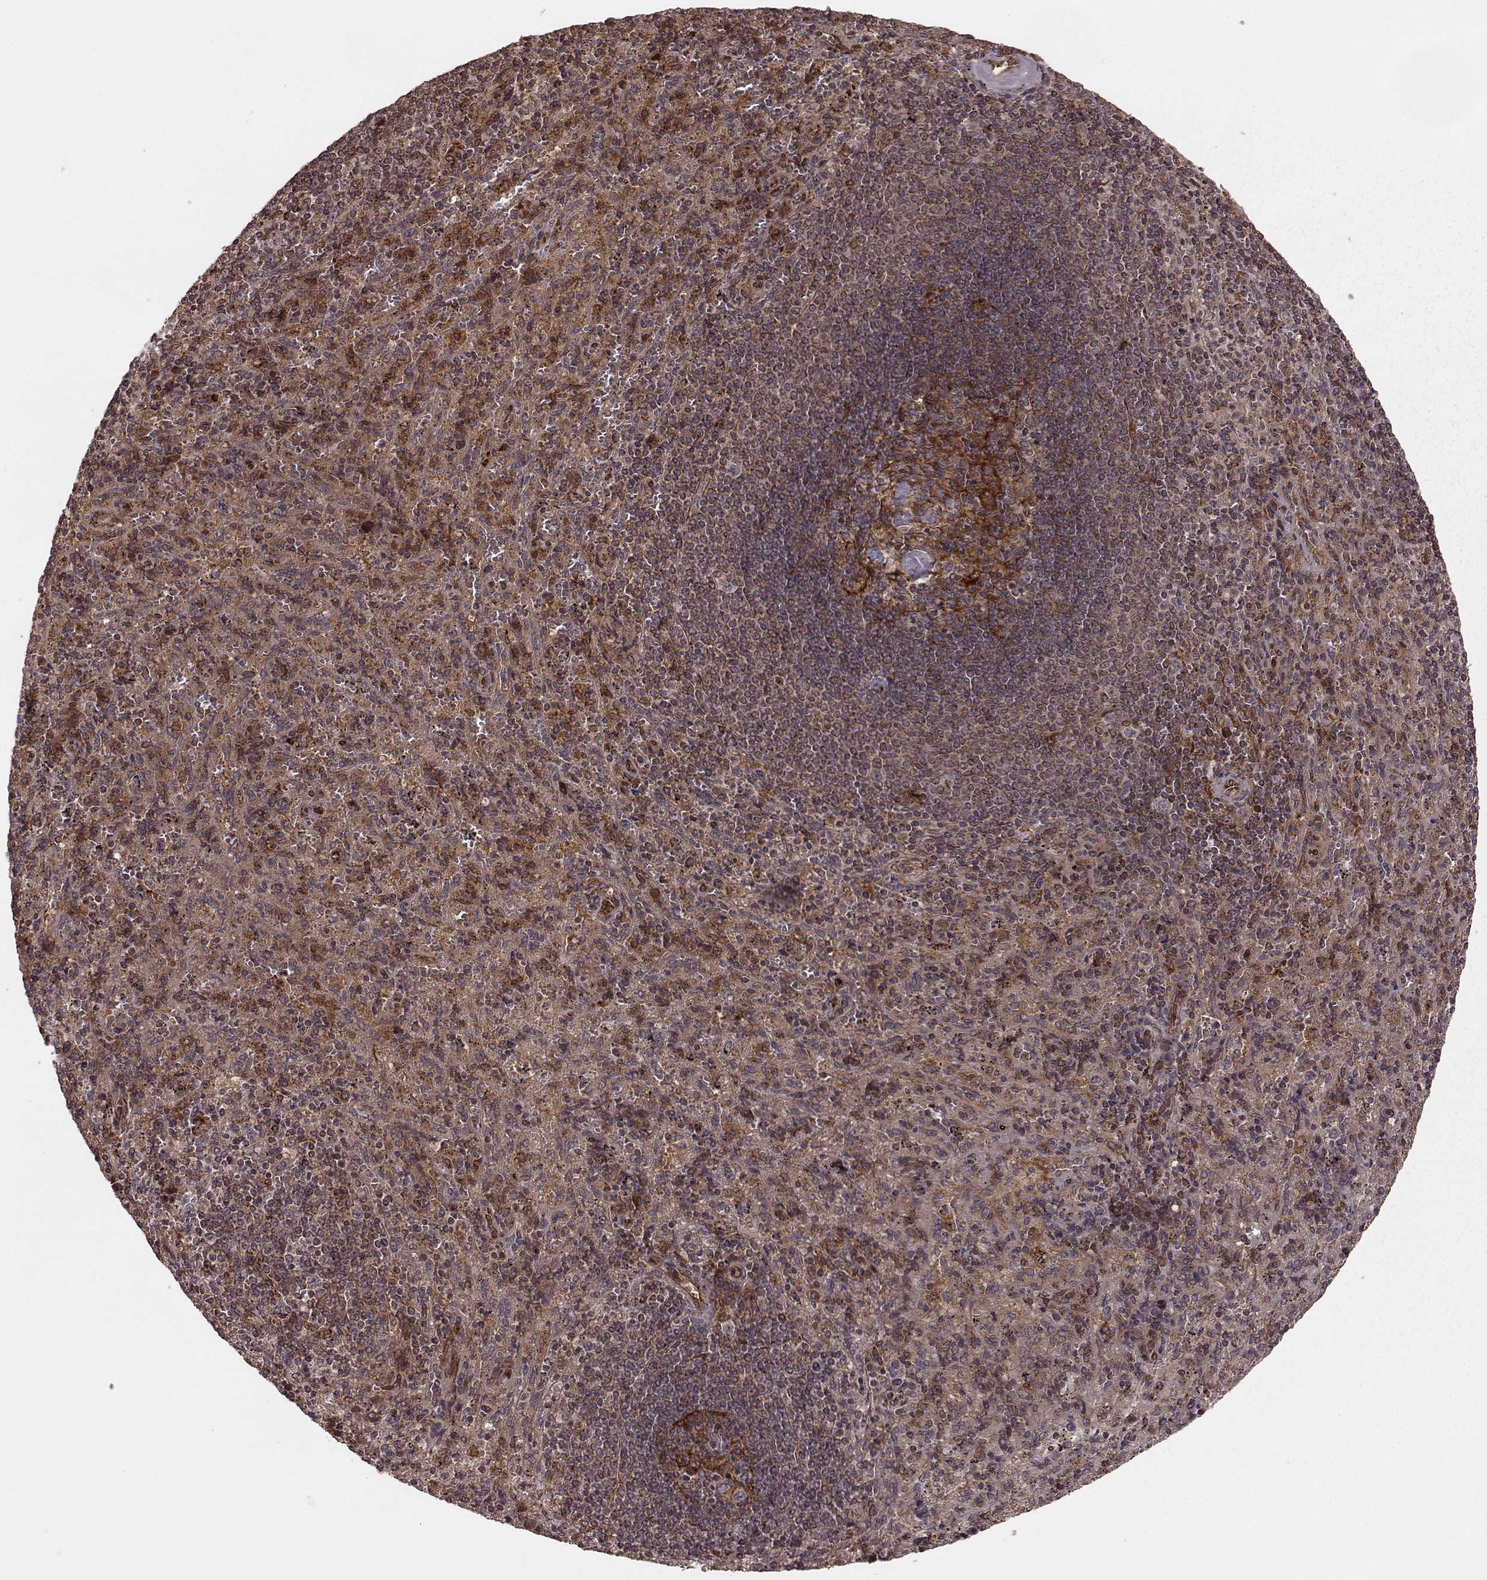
{"staining": {"intensity": "moderate", "quantity": ">75%", "location": "cytoplasmic/membranous"}, "tissue": "spleen", "cell_type": "Cells in red pulp", "image_type": "normal", "snomed": [{"axis": "morphology", "description": "Normal tissue, NOS"}, {"axis": "topography", "description": "Spleen"}], "caption": "Approximately >75% of cells in red pulp in unremarkable human spleen exhibit moderate cytoplasmic/membranous protein expression as visualized by brown immunohistochemical staining.", "gene": "AGPAT1", "patient": {"sex": "male", "age": 57}}